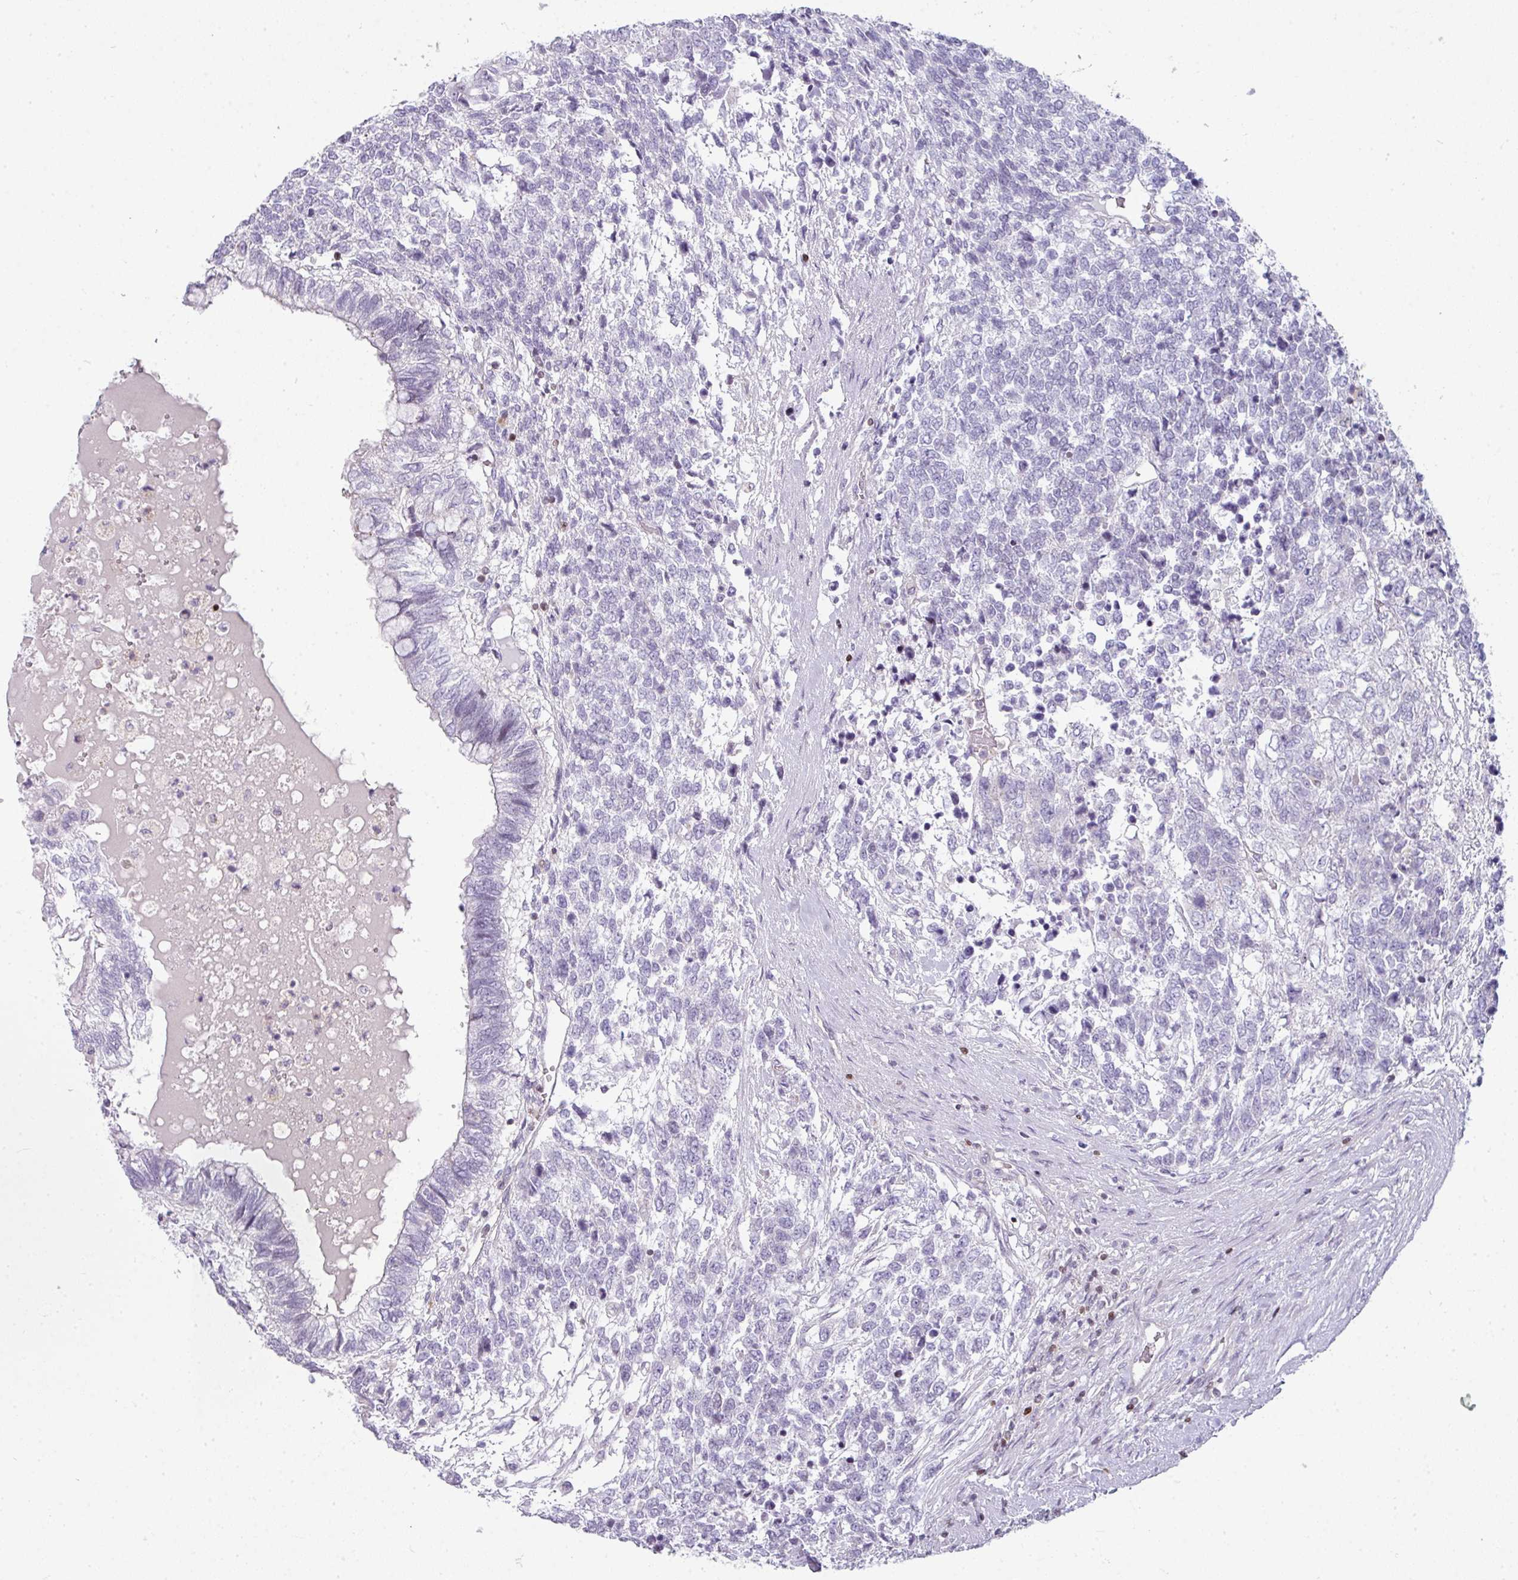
{"staining": {"intensity": "negative", "quantity": "none", "location": "none"}, "tissue": "testis cancer", "cell_type": "Tumor cells", "image_type": "cancer", "snomed": [{"axis": "morphology", "description": "Carcinoma, Embryonal, NOS"}, {"axis": "topography", "description": "Testis"}], "caption": "Immunohistochemistry micrograph of human embryonal carcinoma (testis) stained for a protein (brown), which demonstrates no positivity in tumor cells. Brightfield microscopy of immunohistochemistry stained with DAB (brown) and hematoxylin (blue), captured at high magnification.", "gene": "STAT5A", "patient": {"sex": "male", "age": 23}}